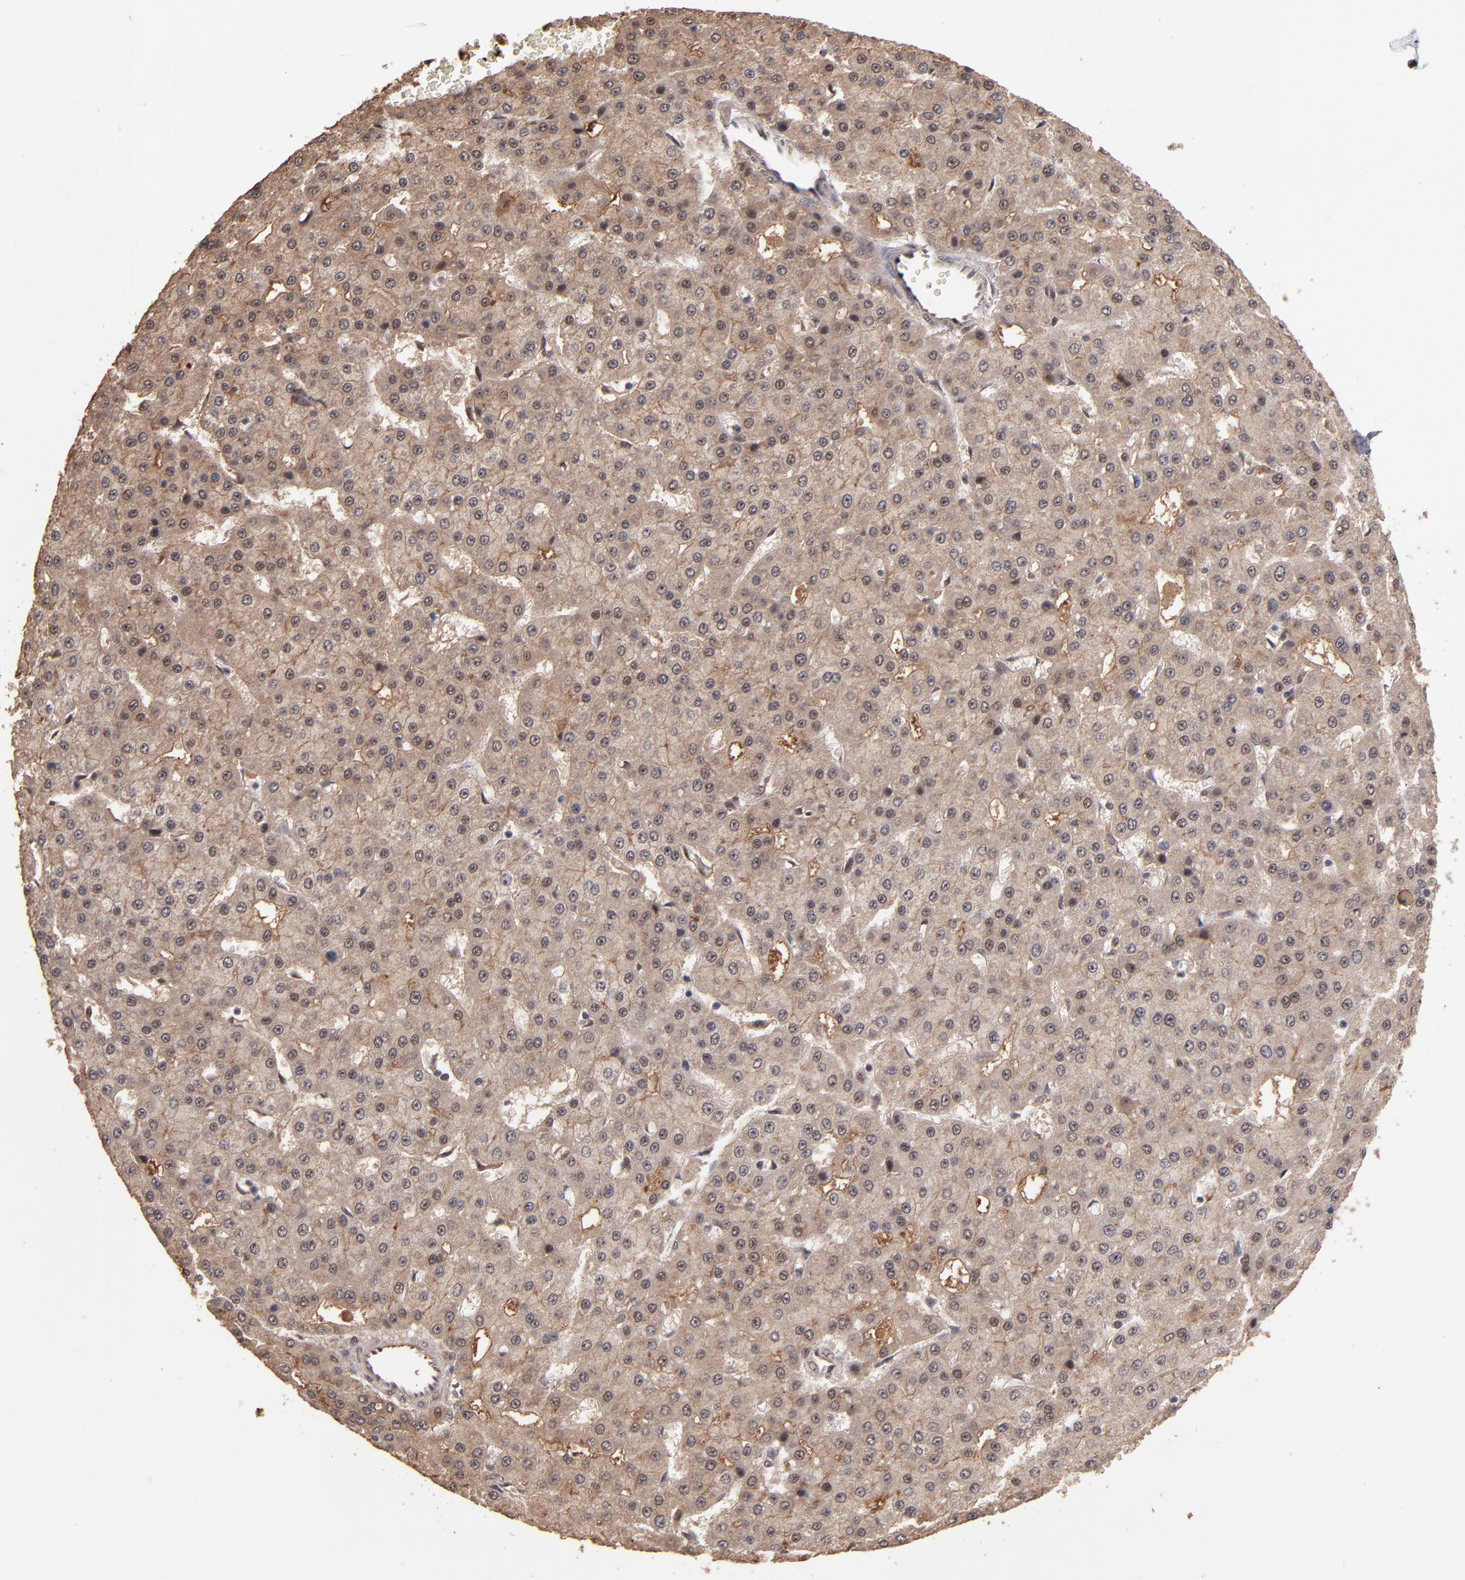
{"staining": {"intensity": "weak", "quantity": ">75%", "location": "cytoplasmic/membranous,nuclear"}, "tissue": "liver cancer", "cell_type": "Tumor cells", "image_type": "cancer", "snomed": [{"axis": "morphology", "description": "Carcinoma, Hepatocellular, NOS"}, {"axis": "topography", "description": "Liver"}], "caption": "Weak cytoplasmic/membranous and nuclear staining is seen in approximately >75% of tumor cells in liver cancer (hepatocellular carcinoma).", "gene": "EAPP", "patient": {"sex": "male", "age": 47}}